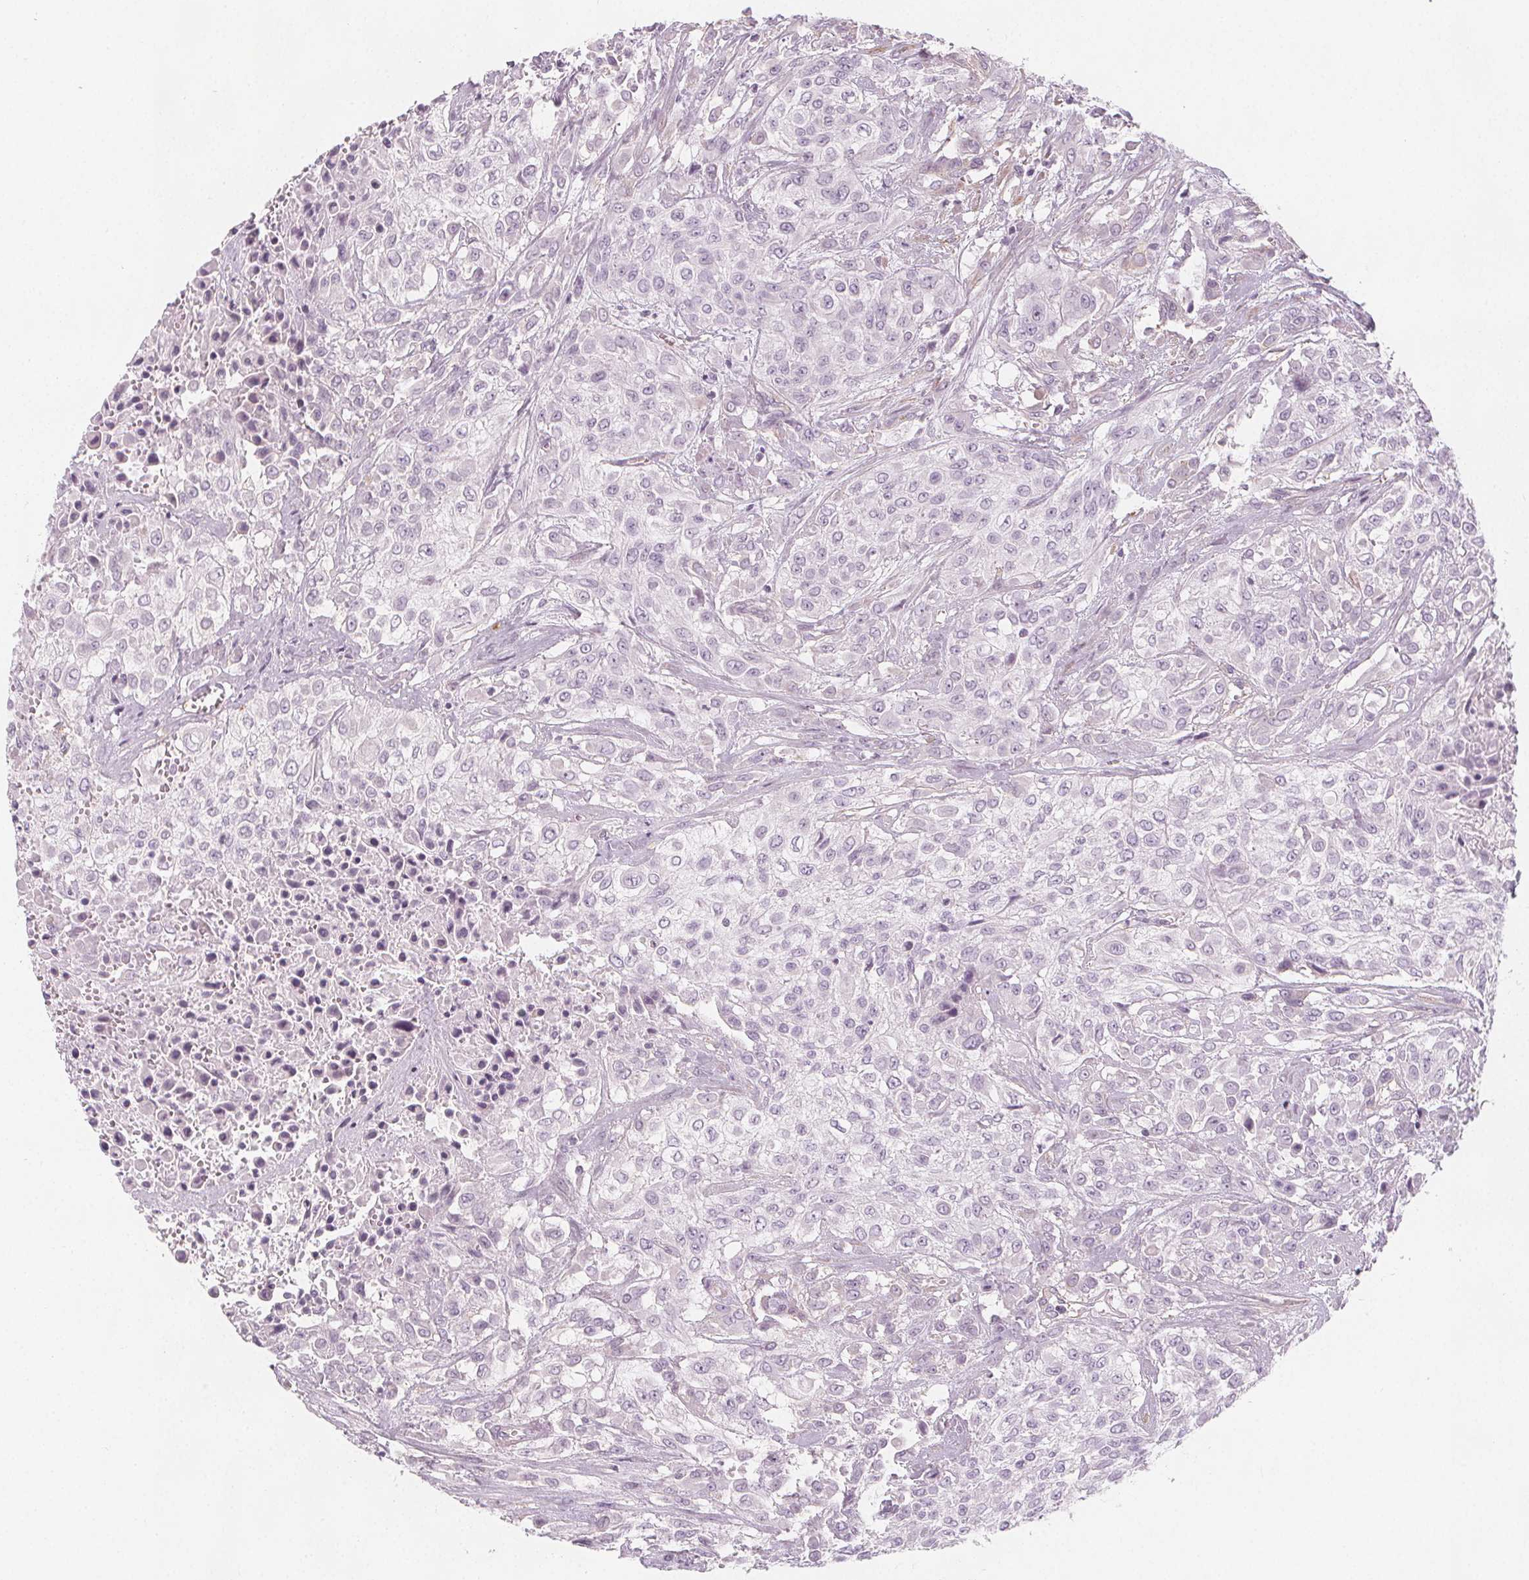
{"staining": {"intensity": "negative", "quantity": "none", "location": "none"}, "tissue": "urothelial cancer", "cell_type": "Tumor cells", "image_type": "cancer", "snomed": [{"axis": "morphology", "description": "Urothelial carcinoma, High grade"}, {"axis": "topography", "description": "Urinary bladder"}], "caption": "IHC of high-grade urothelial carcinoma reveals no expression in tumor cells. (DAB immunohistochemistry (IHC) visualized using brightfield microscopy, high magnification).", "gene": "MAP1A", "patient": {"sex": "male", "age": 57}}